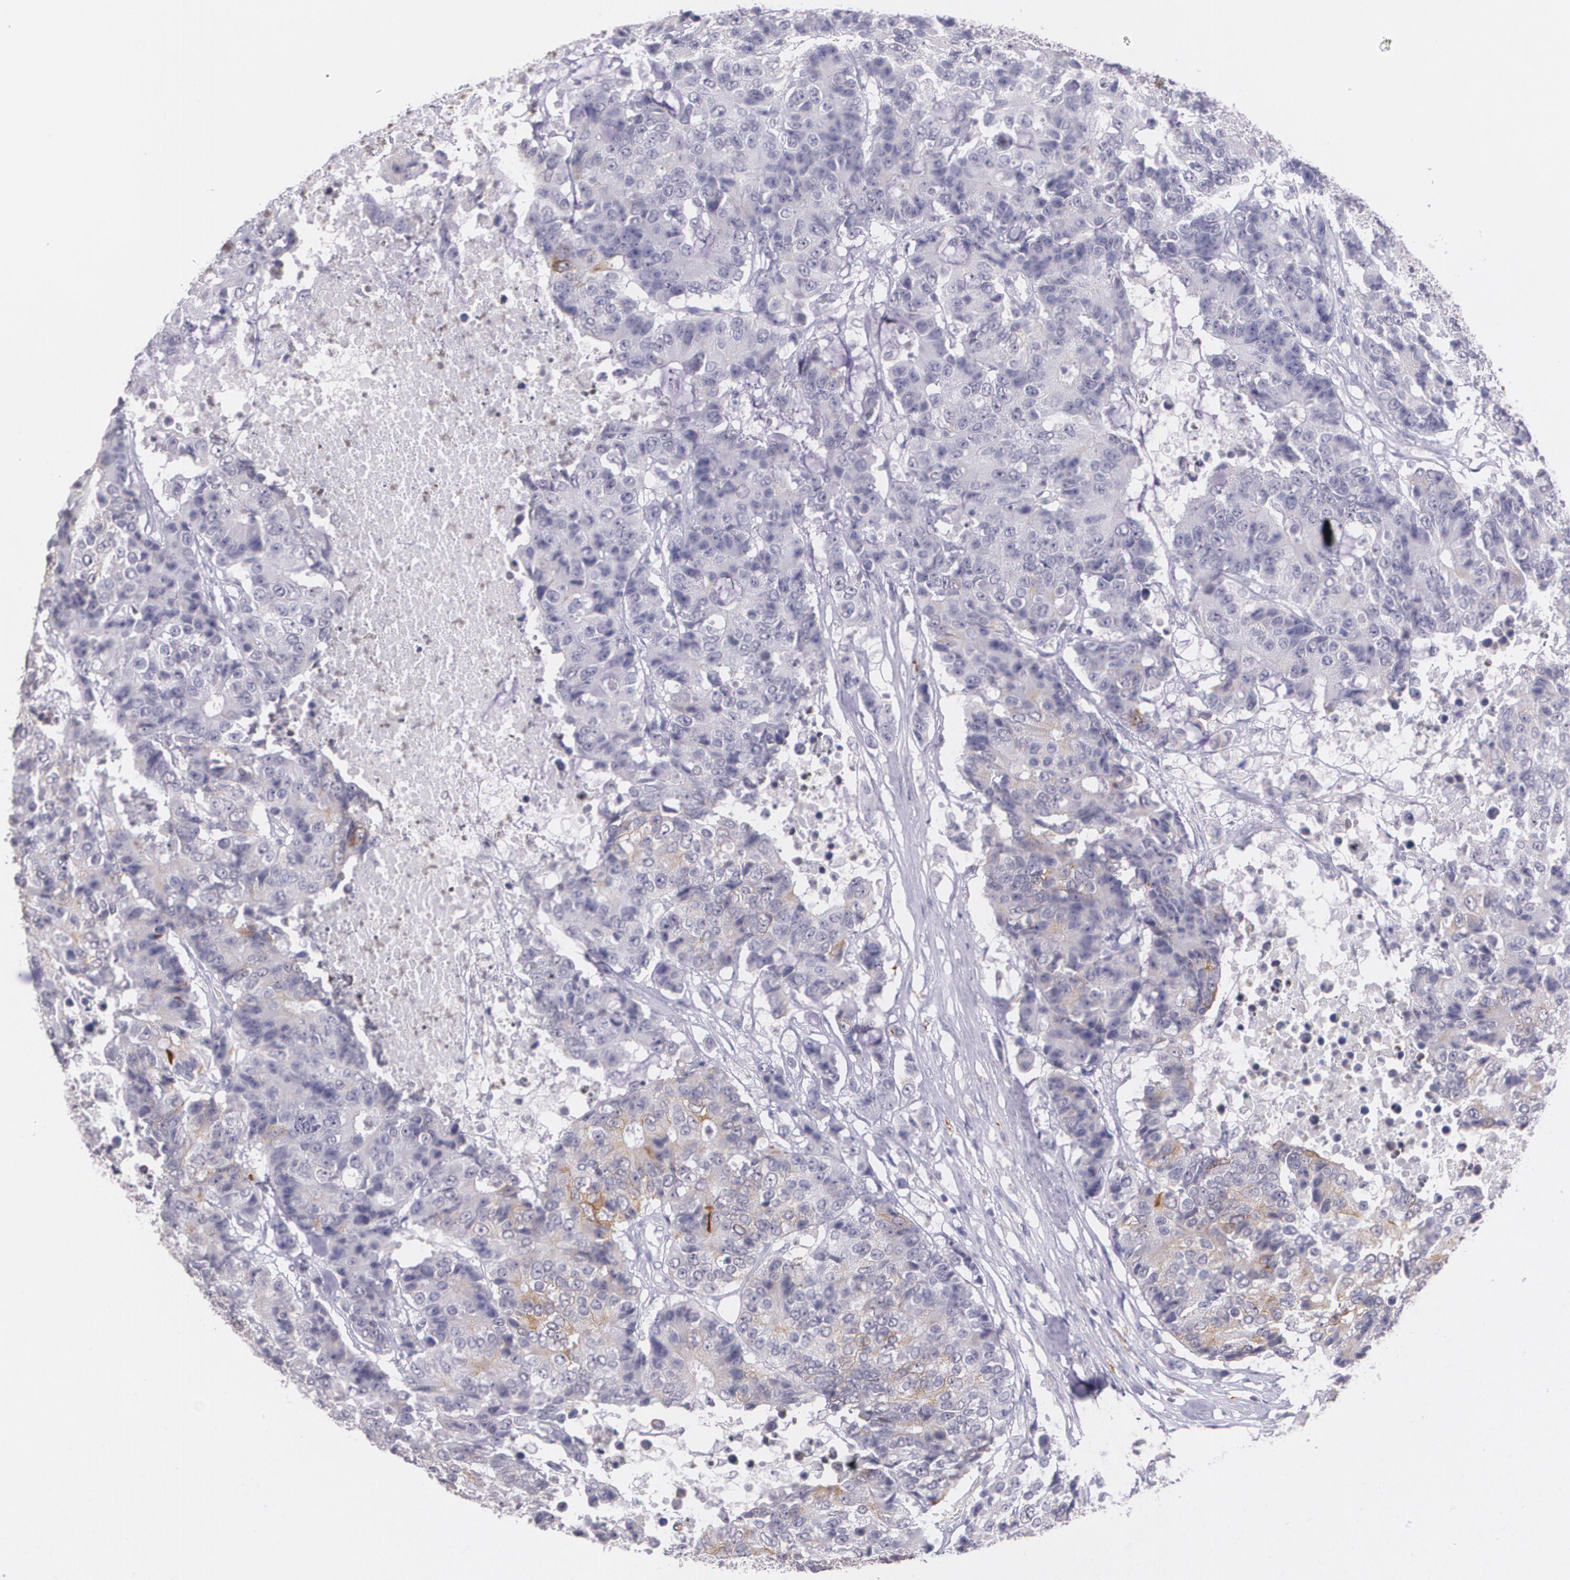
{"staining": {"intensity": "negative", "quantity": "none", "location": "none"}, "tissue": "colorectal cancer", "cell_type": "Tumor cells", "image_type": "cancer", "snomed": [{"axis": "morphology", "description": "Adenocarcinoma, NOS"}, {"axis": "topography", "description": "Colon"}], "caption": "Human colorectal cancer (adenocarcinoma) stained for a protein using immunohistochemistry (IHC) exhibits no staining in tumor cells.", "gene": "RTN1", "patient": {"sex": "female", "age": 86}}